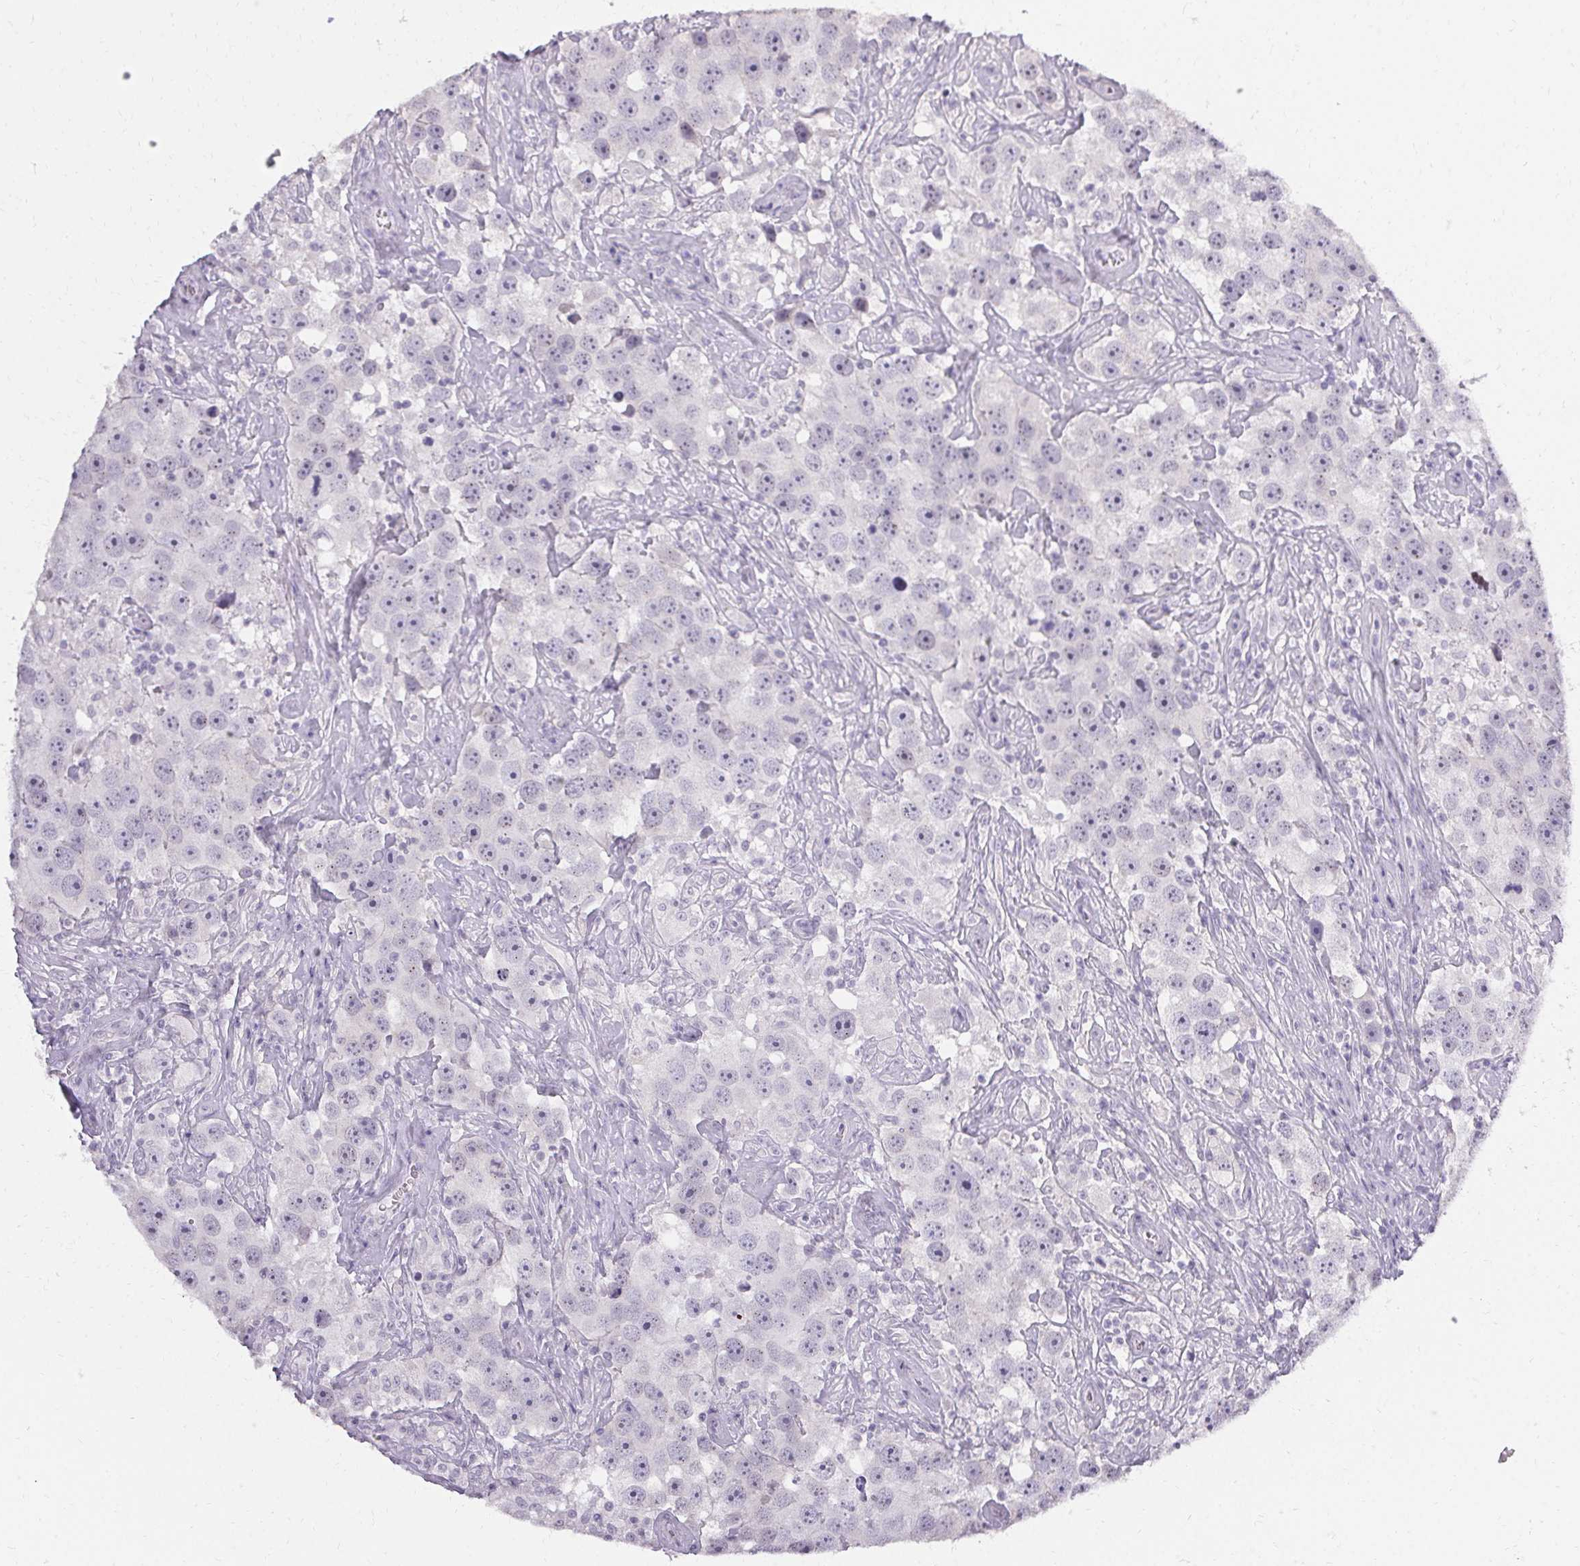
{"staining": {"intensity": "negative", "quantity": "none", "location": "none"}, "tissue": "testis cancer", "cell_type": "Tumor cells", "image_type": "cancer", "snomed": [{"axis": "morphology", "description": "Seminoma, NOS"}, {"axis": "topography", "description": "Testis"}], "caption": "DAB immunohistochemical staining of testis seminoma displays no significant positivity in tumor cells. (DAB (3,3'-diaminobenzidine) immunohistochemistry (IHC) visualized using brightfield microscopy, high magnification).", "gene": "PMEL", "patient": {"sex": "male", "age": 49}}